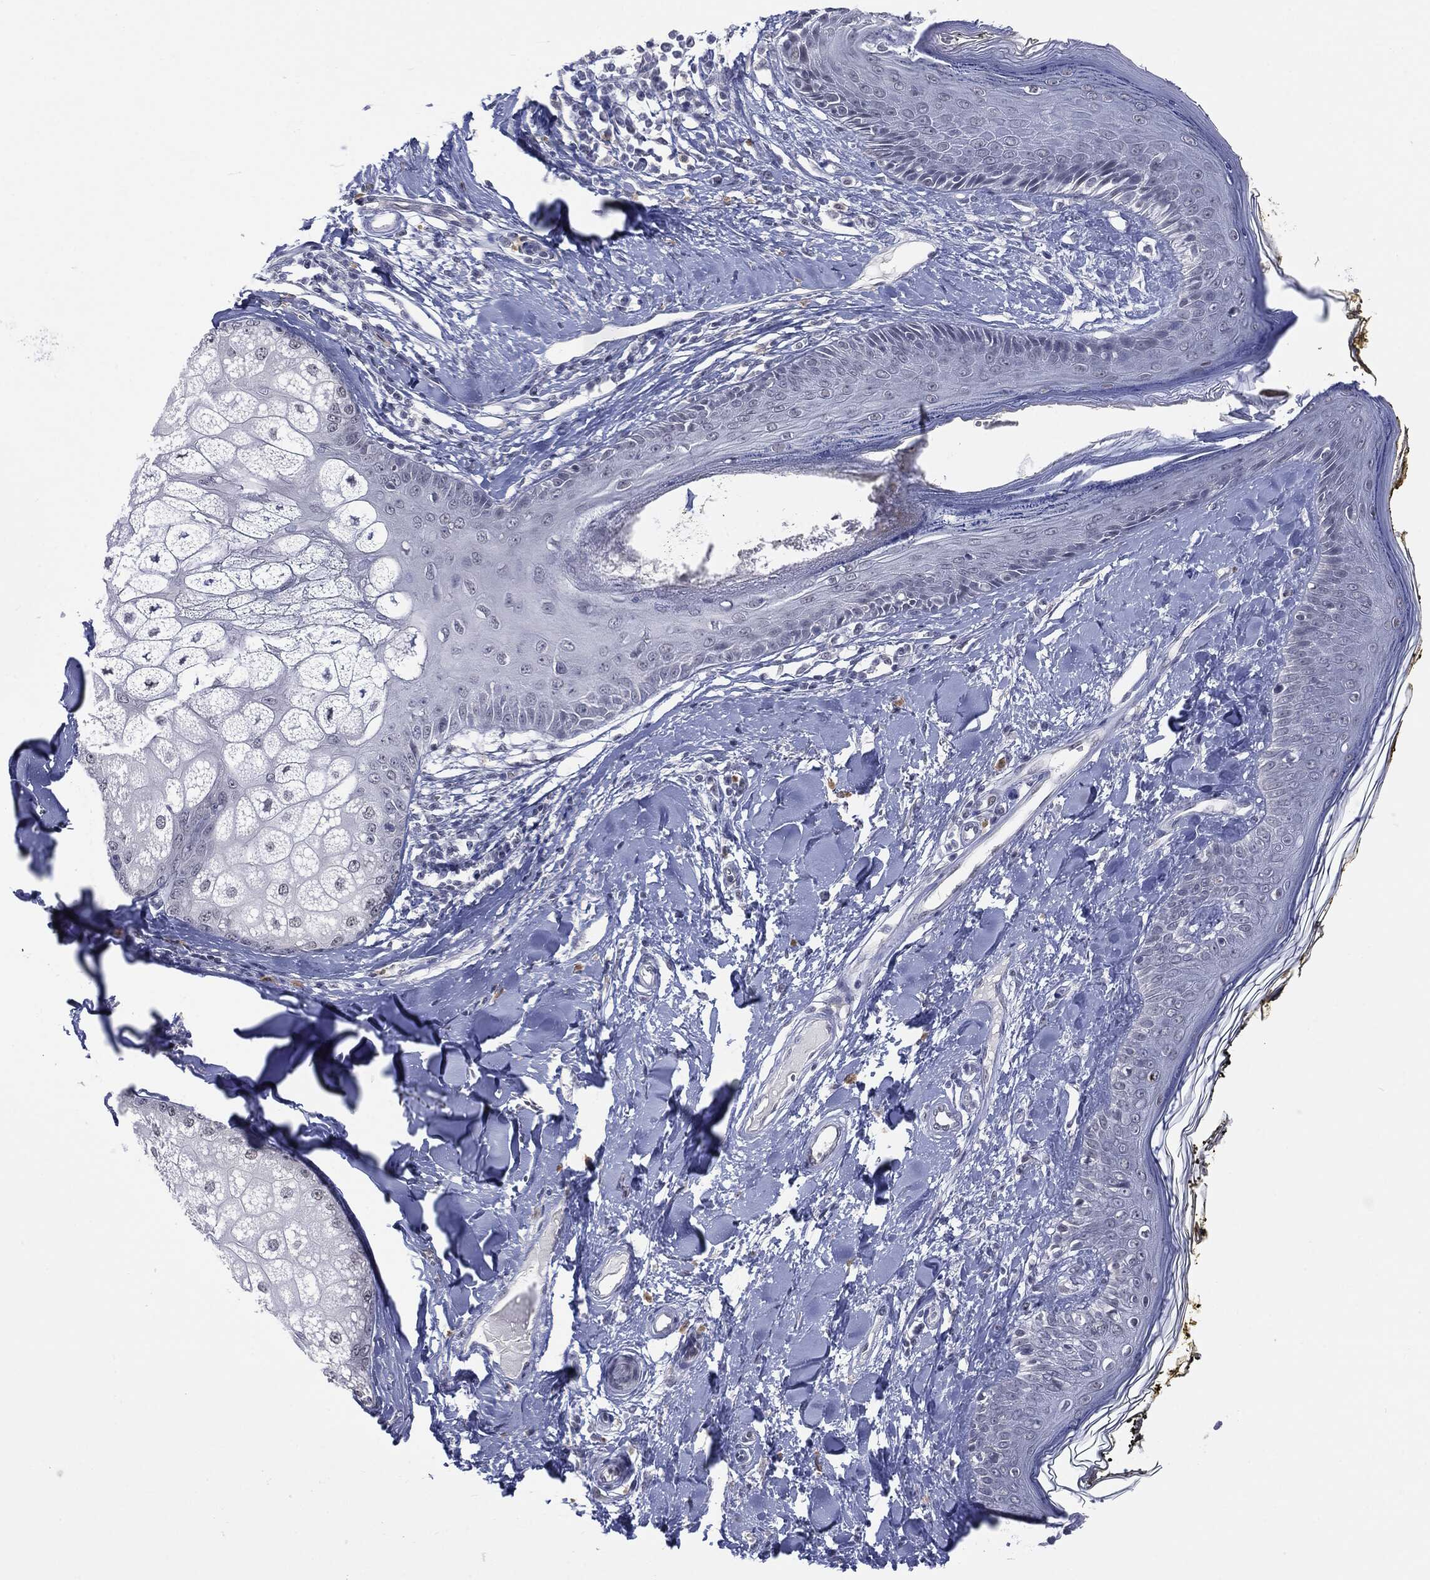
{"staining": {"intensity": "negative", "quantity": "none", "location": "none"}, "tissue": "skin", "cell_type": "Fibroblasts", "image_type": "normal", "snomed": [{"axis": "morphology", "description": "Normal tissue, NOS"}, {"axis": "topography", "description": "Skin"}], "caption": "An immunohistochemistry photomicrograph of normal skin is shown. There is no staining in fibroblasts of skin. (Stains: DAB immunohistochemistry (IHC) with hematoxylin counter stain, Microscopy: brightfield microscopy at high magnification).", "gene": "SLC5A5", "patient": {"sex": "male", "age": 76}}